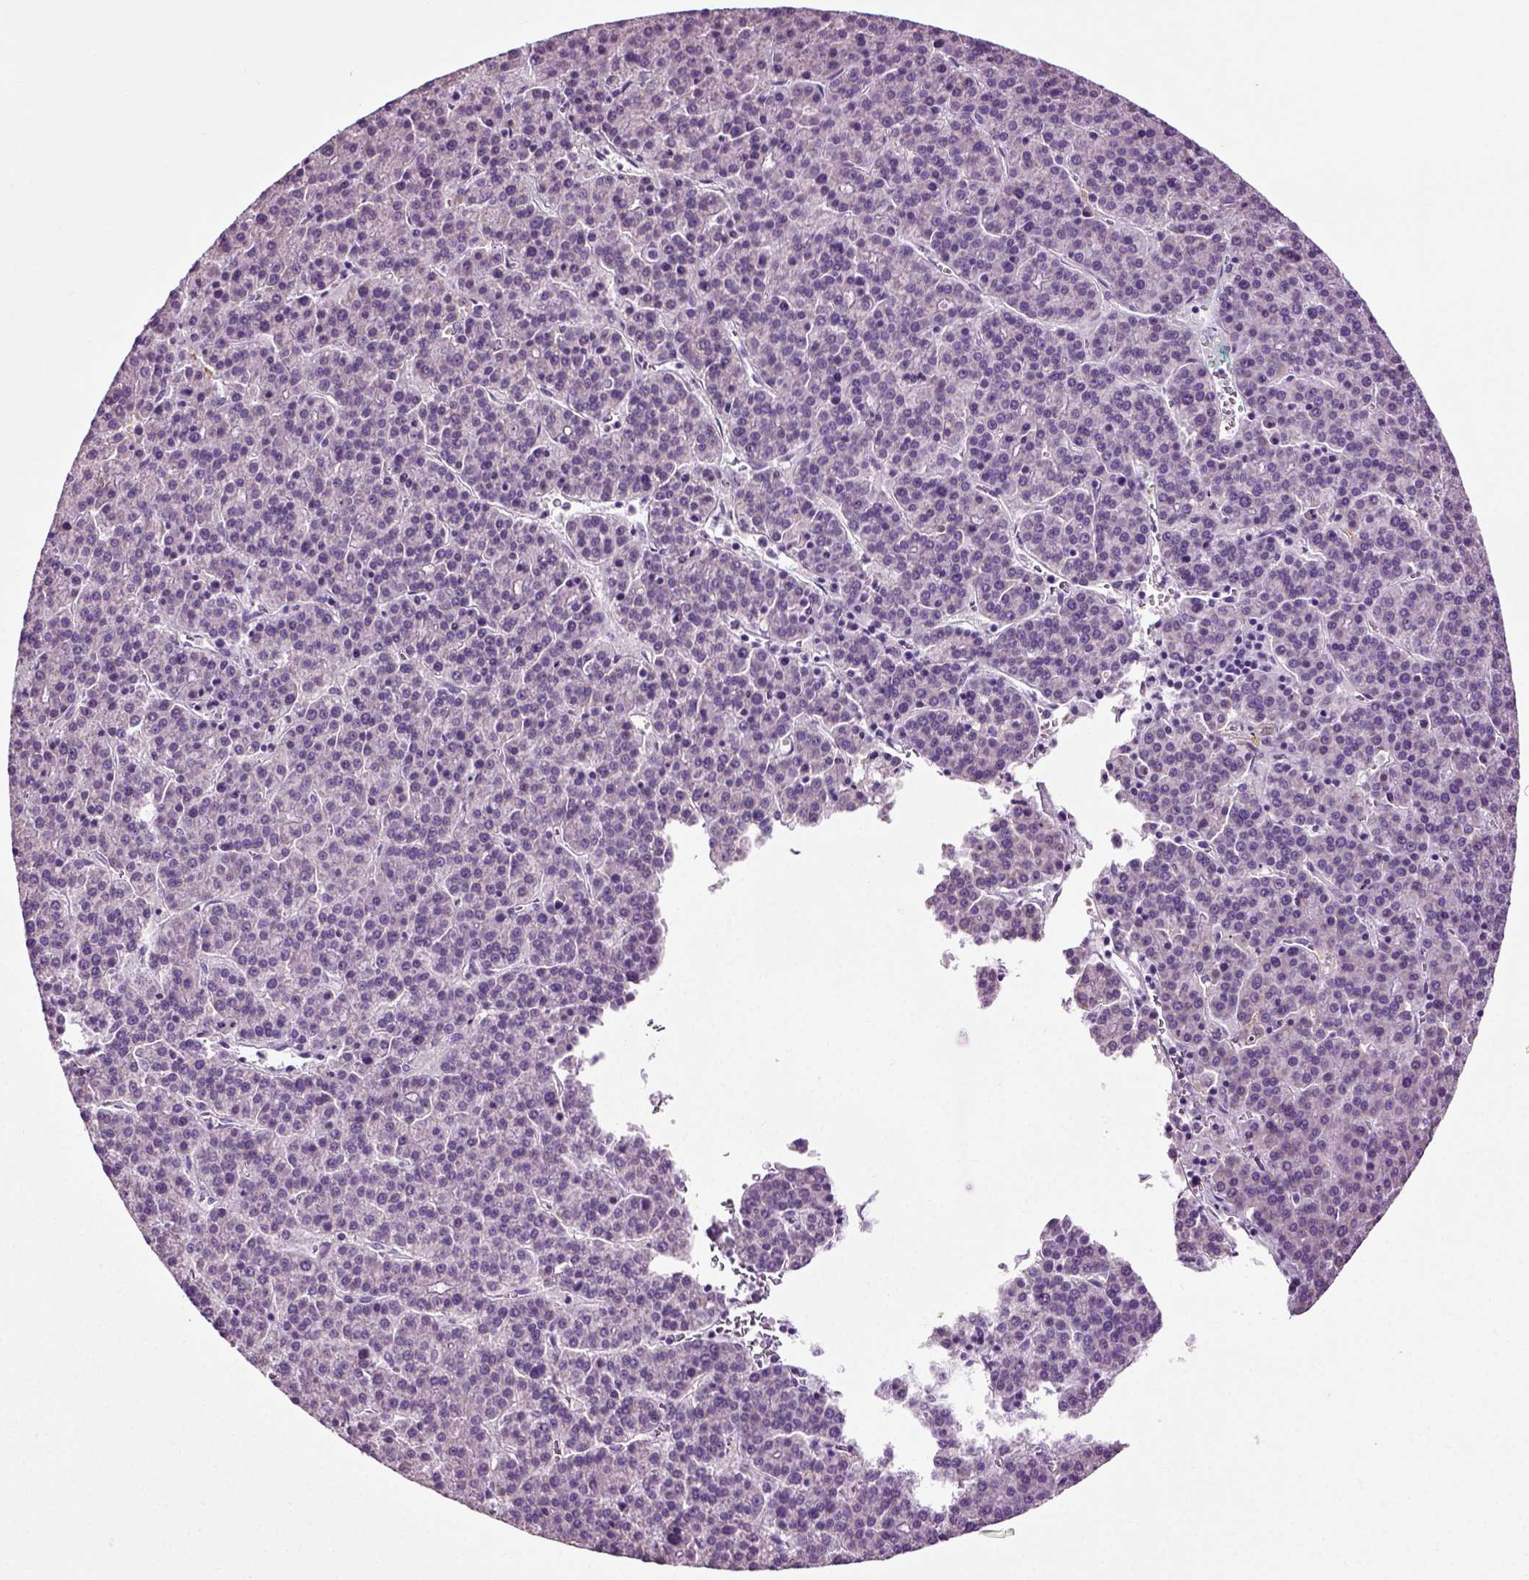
{"staining": {"intensity": "negative", "quantity": "none", "location": "none"}, "tissue": "liver cancer", "cell_type": "Tumor cells", "image_type": "cancer", "snomed": [{"axis": "morphology", "description": "Carcinoma, Hepatocellular, NOS"}, {"axis": "topography", "description": "Liver"}], "caption": "Immunohistochemistry of human hepatocellular carcinoma (liver) demonstrates no positivity in tumor cells. The staining is performed using DAB (3,3'-diaminobenzidine) brown chromogen with nuclei counter-stained in using hematoxylin.", "gene": "DNAH10", "patient": {"sex": "female", "age": 58}}